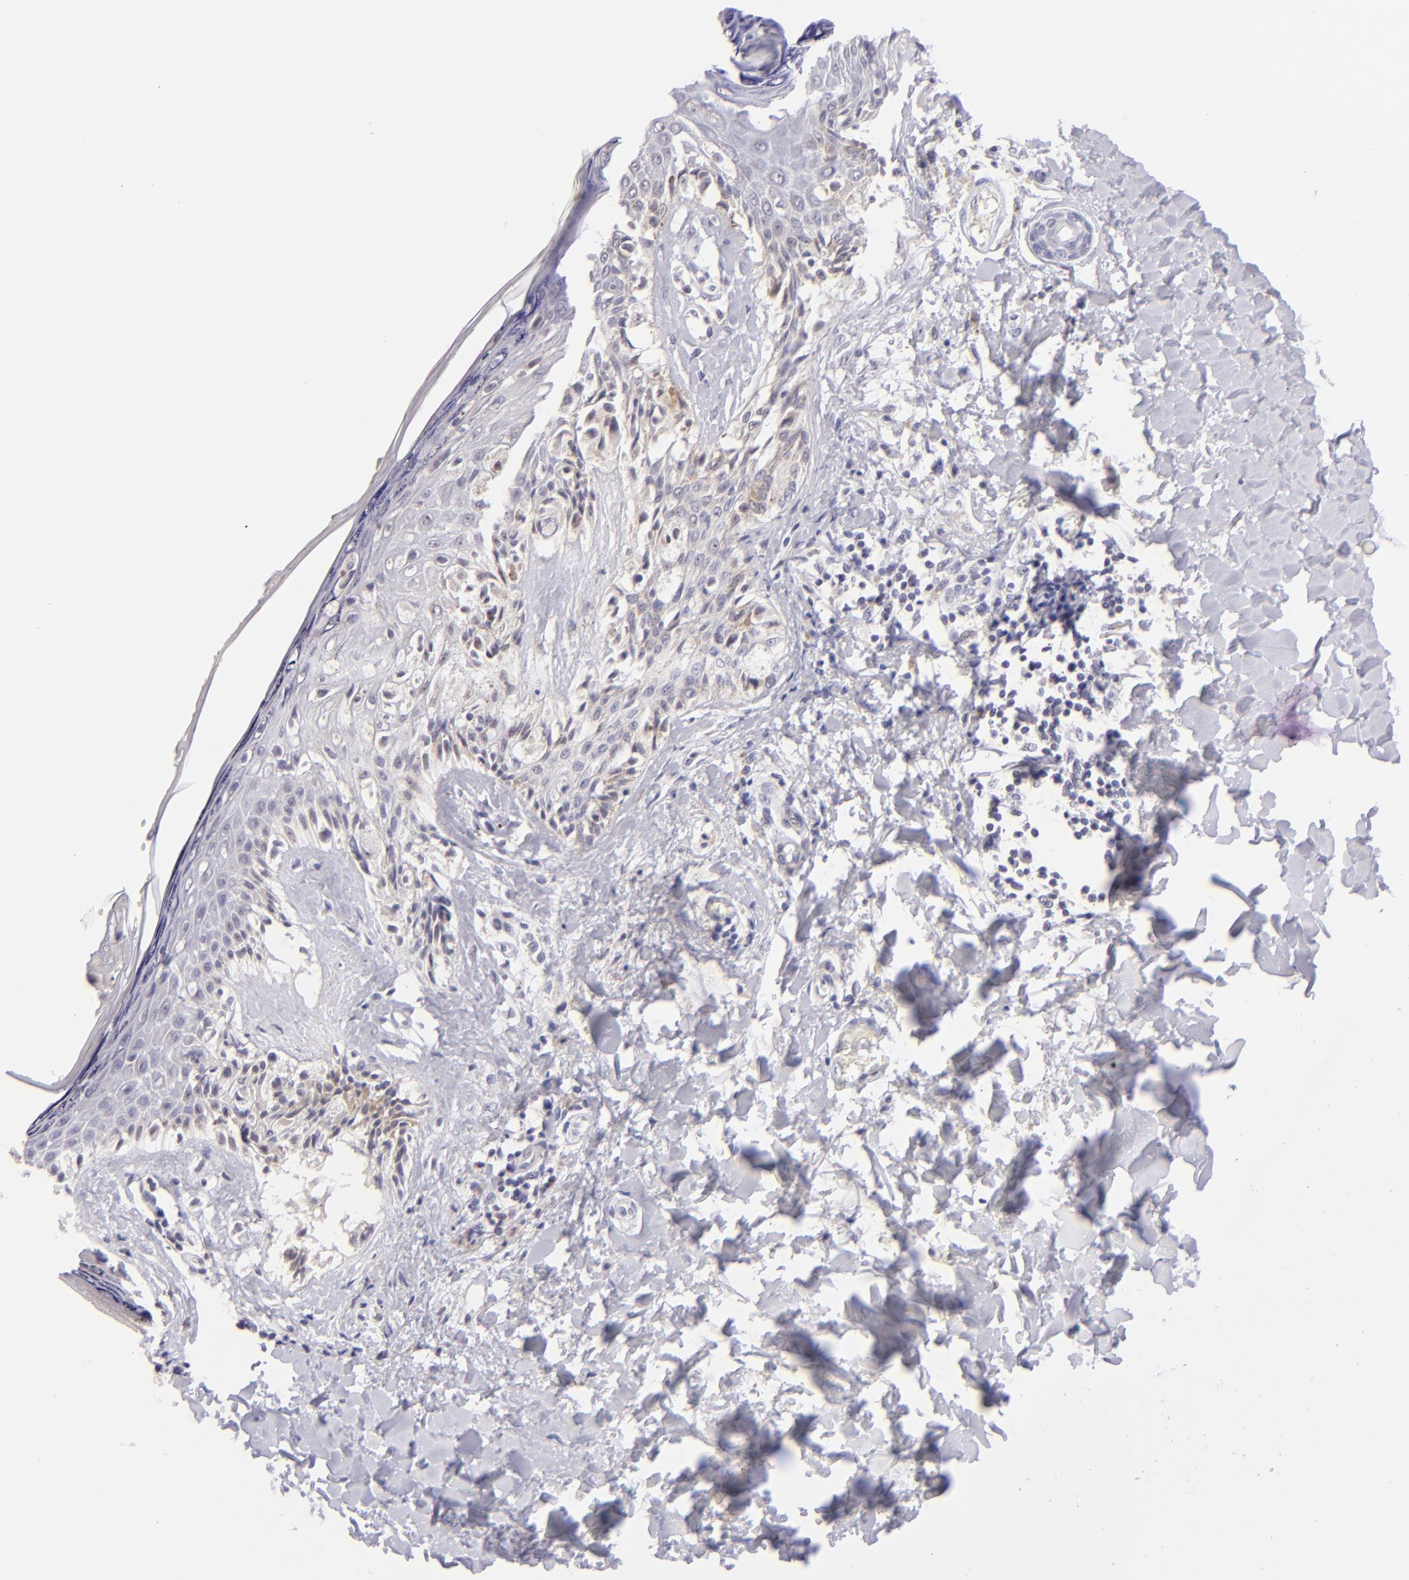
{"staining": {"intensity": "weak", "quantity": "25%-75%", "location": "cytoplasmic/membranous"}, "tissue": "melanoma", "cell_type": "Tumor cells", "image_type": "cancer", "snomed": [{"axis": "morphology", "description": "Malignant melanoma, NOS"}, {"axis": "topography", "description": "Skin"}], "caption": "Weak cytoplasmic/membranous protein expression is appreciated in about 25%-75% of tumor cells in malignant melanoma.", "gene": "MAGEA1", "patient": {"sex": "female", "age": 82}}